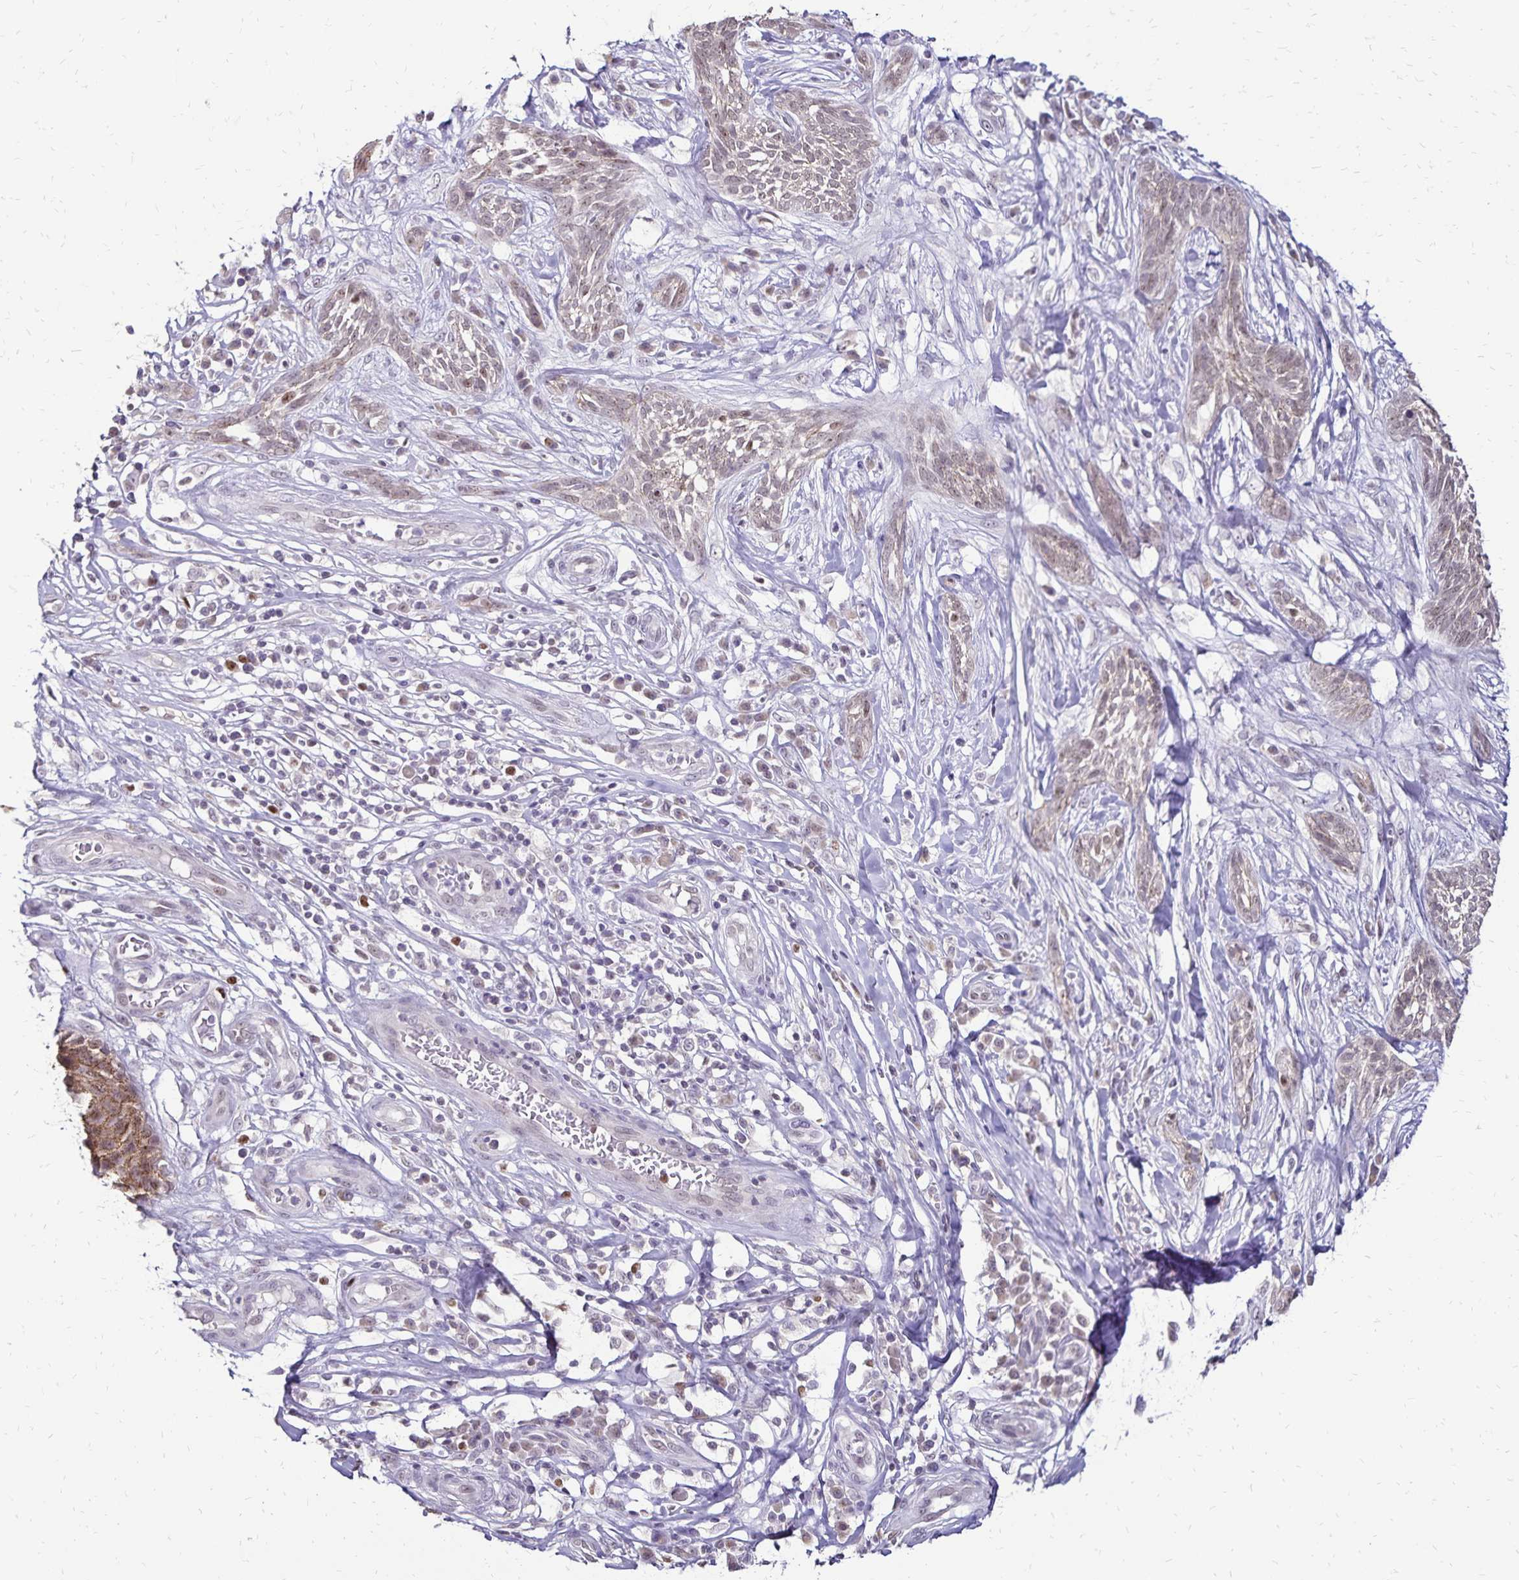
{"staining": {"intensity": "weak", "quantity": "<25%", "location": "cytoplasmic/membranous,nuclear"}, "tissue": "skin cancer", "cell_type": "Tumor cells", "image_type": "cancer", "snomed": [{"axis": "morphology", "description": "Basal cell carcinoma"}, {"axis": "topography", "description": "Skin"}, {"axis": "topography", "description": "Skin, foot"}], "caption": "This is an immunohistochemistry photomicrograph of skin basal cell carcinoma. There is no staining in tumor cells.", "gene": "POLB", "patient": {"sex": "female", "age": 86}}